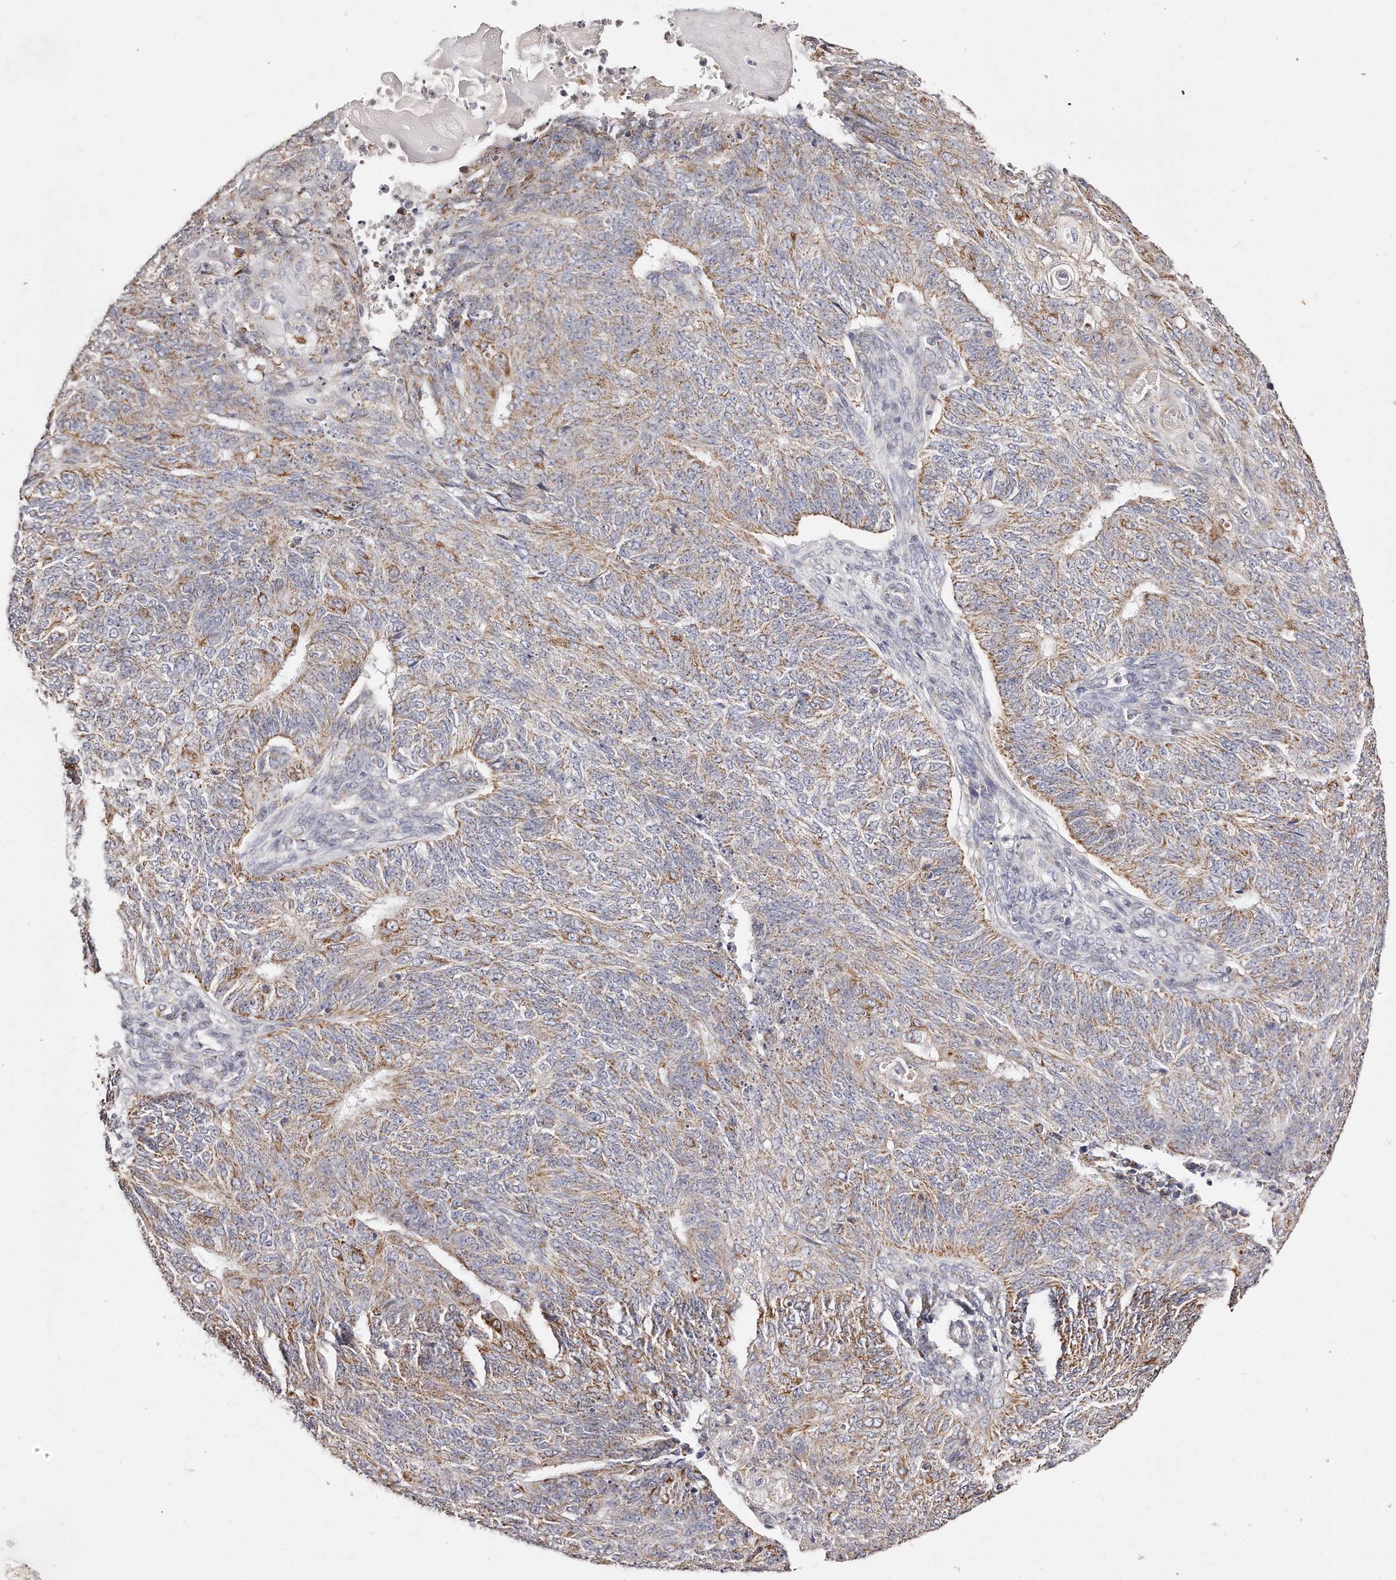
{"staining": {"intensity": "moderate", "quantity": "25%-75%", "location": "cytoplasmic/membranous"}, "tissue": "endometrial cancer", "cell_type": "Tumor cells", "image_type": "cancer", "snomed": [{"axis": "morphology", "description": "Adenocarcinoma, NOS"}, {"axis": "topography", "description": "Endometrium"}], "caption": "Immunohistochemical staining of human adenocarcinoma (endometrial) reveals medium levels of moderate cytoplasmic/membranous protein expression in approximately 25%-75% of tumor cells.", "gene": "RTKN", "patient": {"sex": "female", "age": 32}}